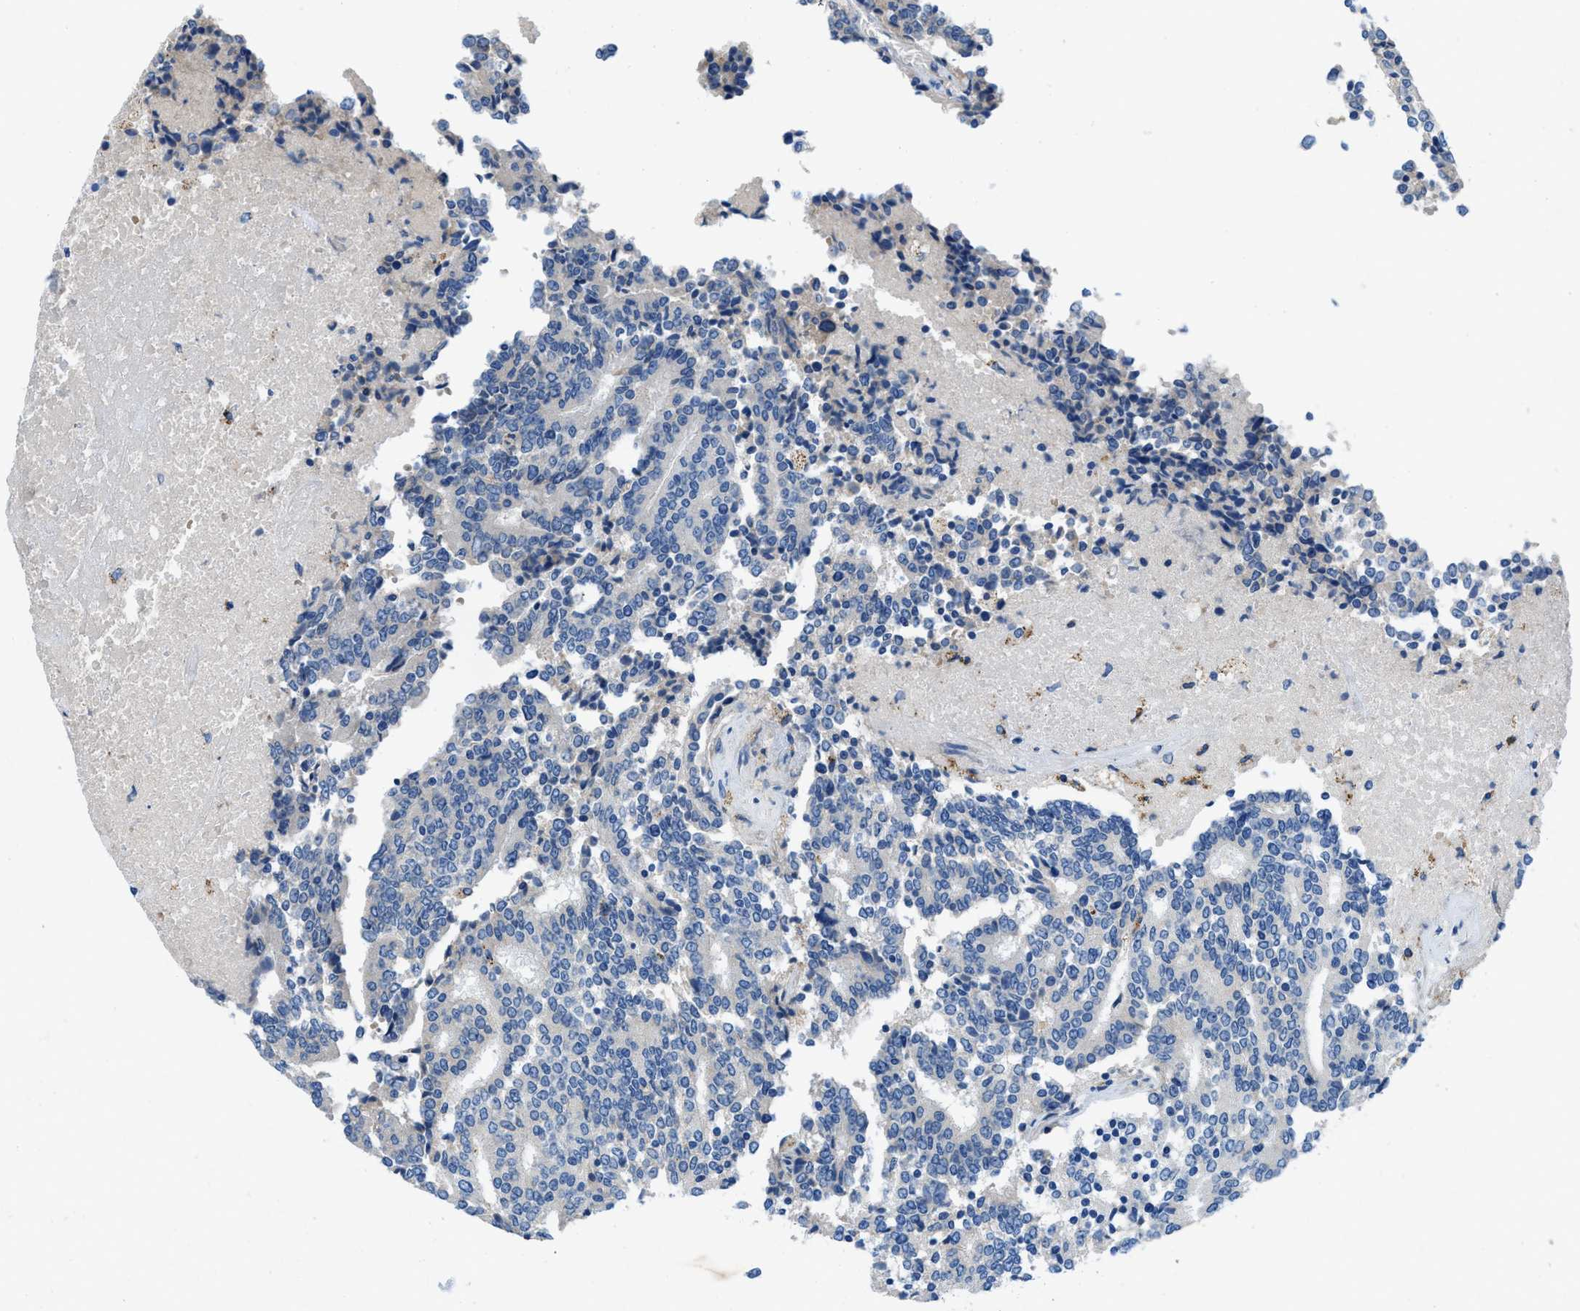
{"staining": {"intensity": "negative", "quantity": "none", "location": "none"}, "tissue": "prostate cancer", "cell_type": "Tumor cells", "image_type": "cancer", "snomed": [{"axis": "morphology", "description": "Normal tissue, NOS"}, {"axis": "morphology", "description": "Adenocarcinoma, High grade"}, {"axis": "topography", "description": "Prostate"}, {"axis": "topography", "description": "Seminal veicle"}], "caption": "An image of prostate cancer stained for a protein displays no brown staining in tumor cells. (Brightfield microscopy of DAB IHC at high magnification).", "gene": "TMEM248", "patient": {"sex": "male", "age": 55}}